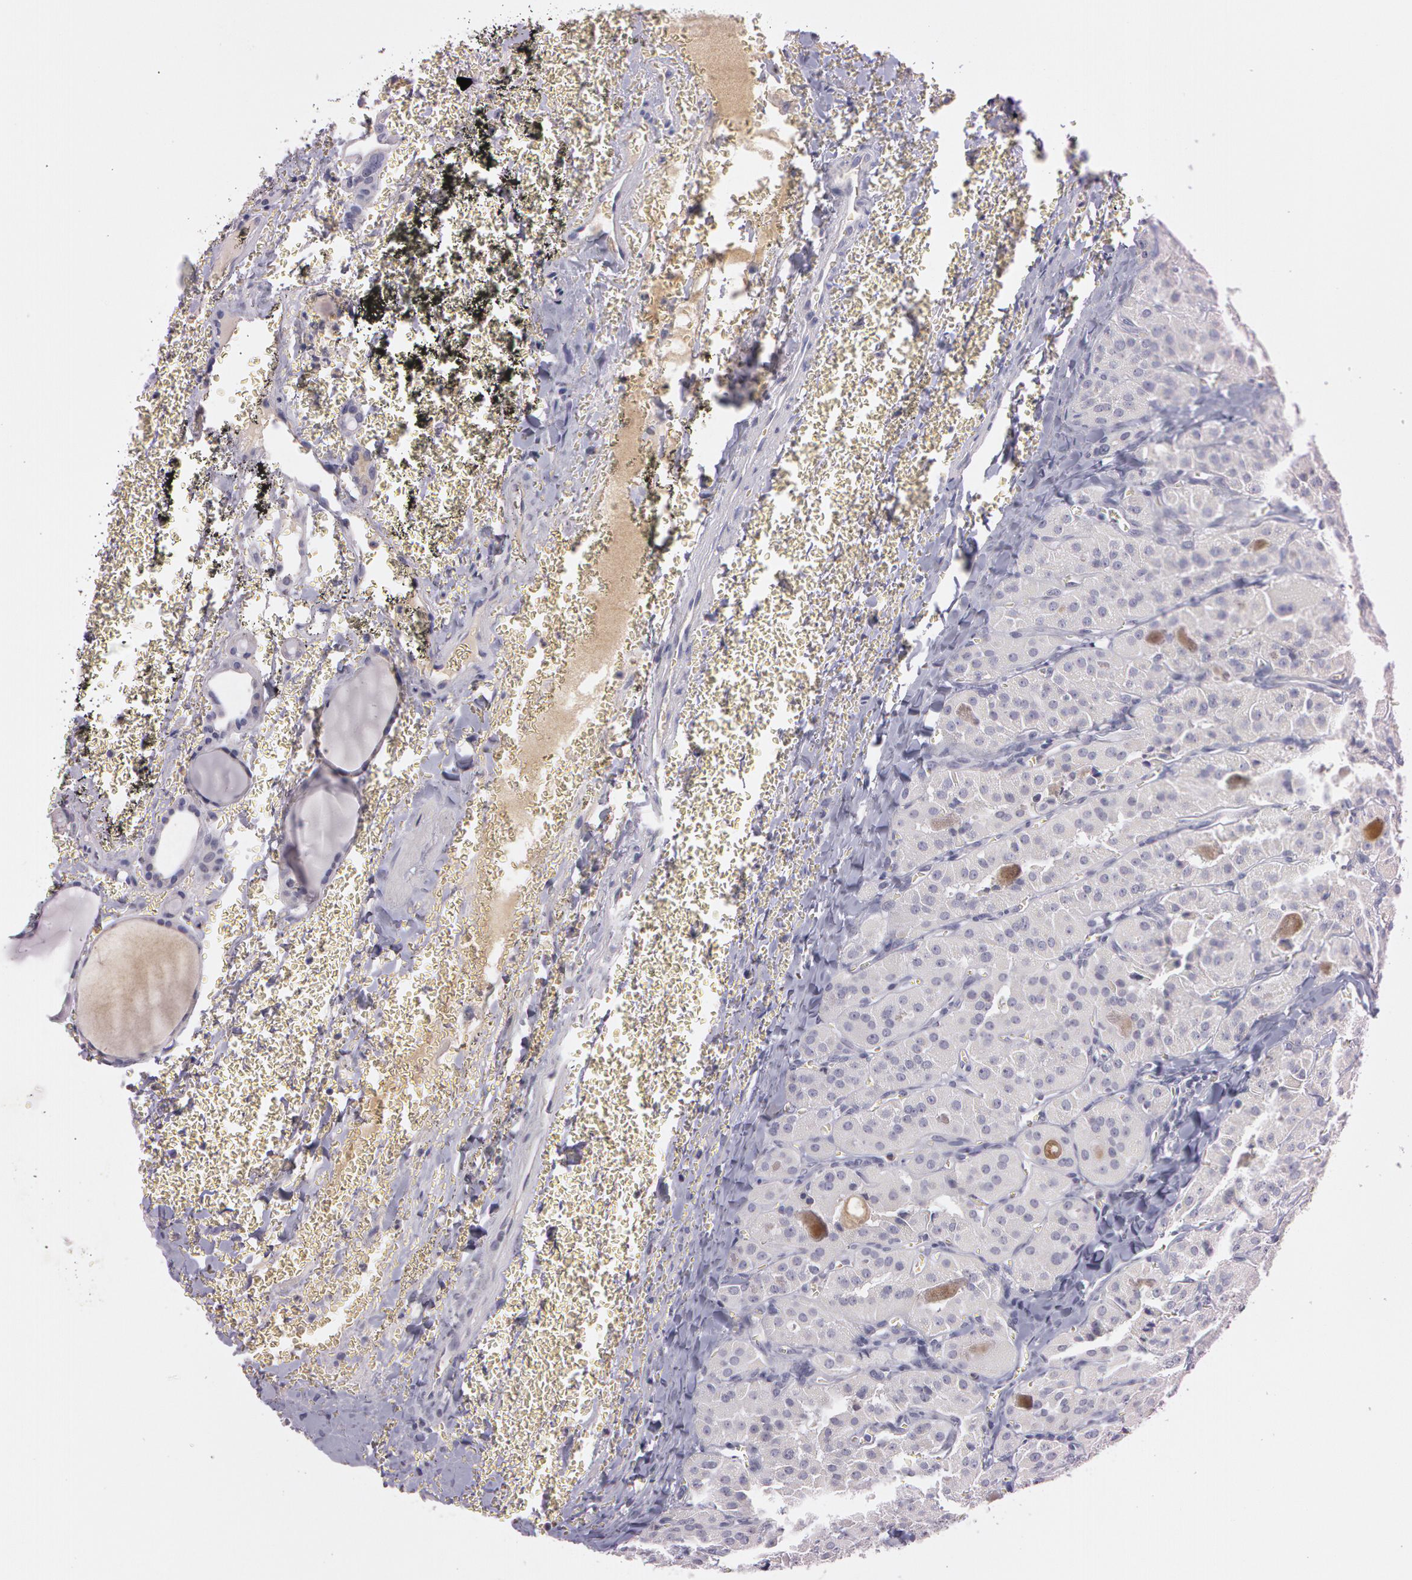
{"staining": {"intensity": "negative", "quantity": "none", "location": "none"}, "tissue": "thyroid cancer", "cell_type": "Tumor cells", "image_type": "cancer", "snomed": [{"axis": "morphology", "description": "Carcinoma, NOS"}, {"axis": "topography", "description": "Thyroid gland"}], "caption": "An image of human thyroid cancer is negative for staining in tumor cells.", "gene": "MXRA5", "patient": {"sex": "male", "age": 76}}